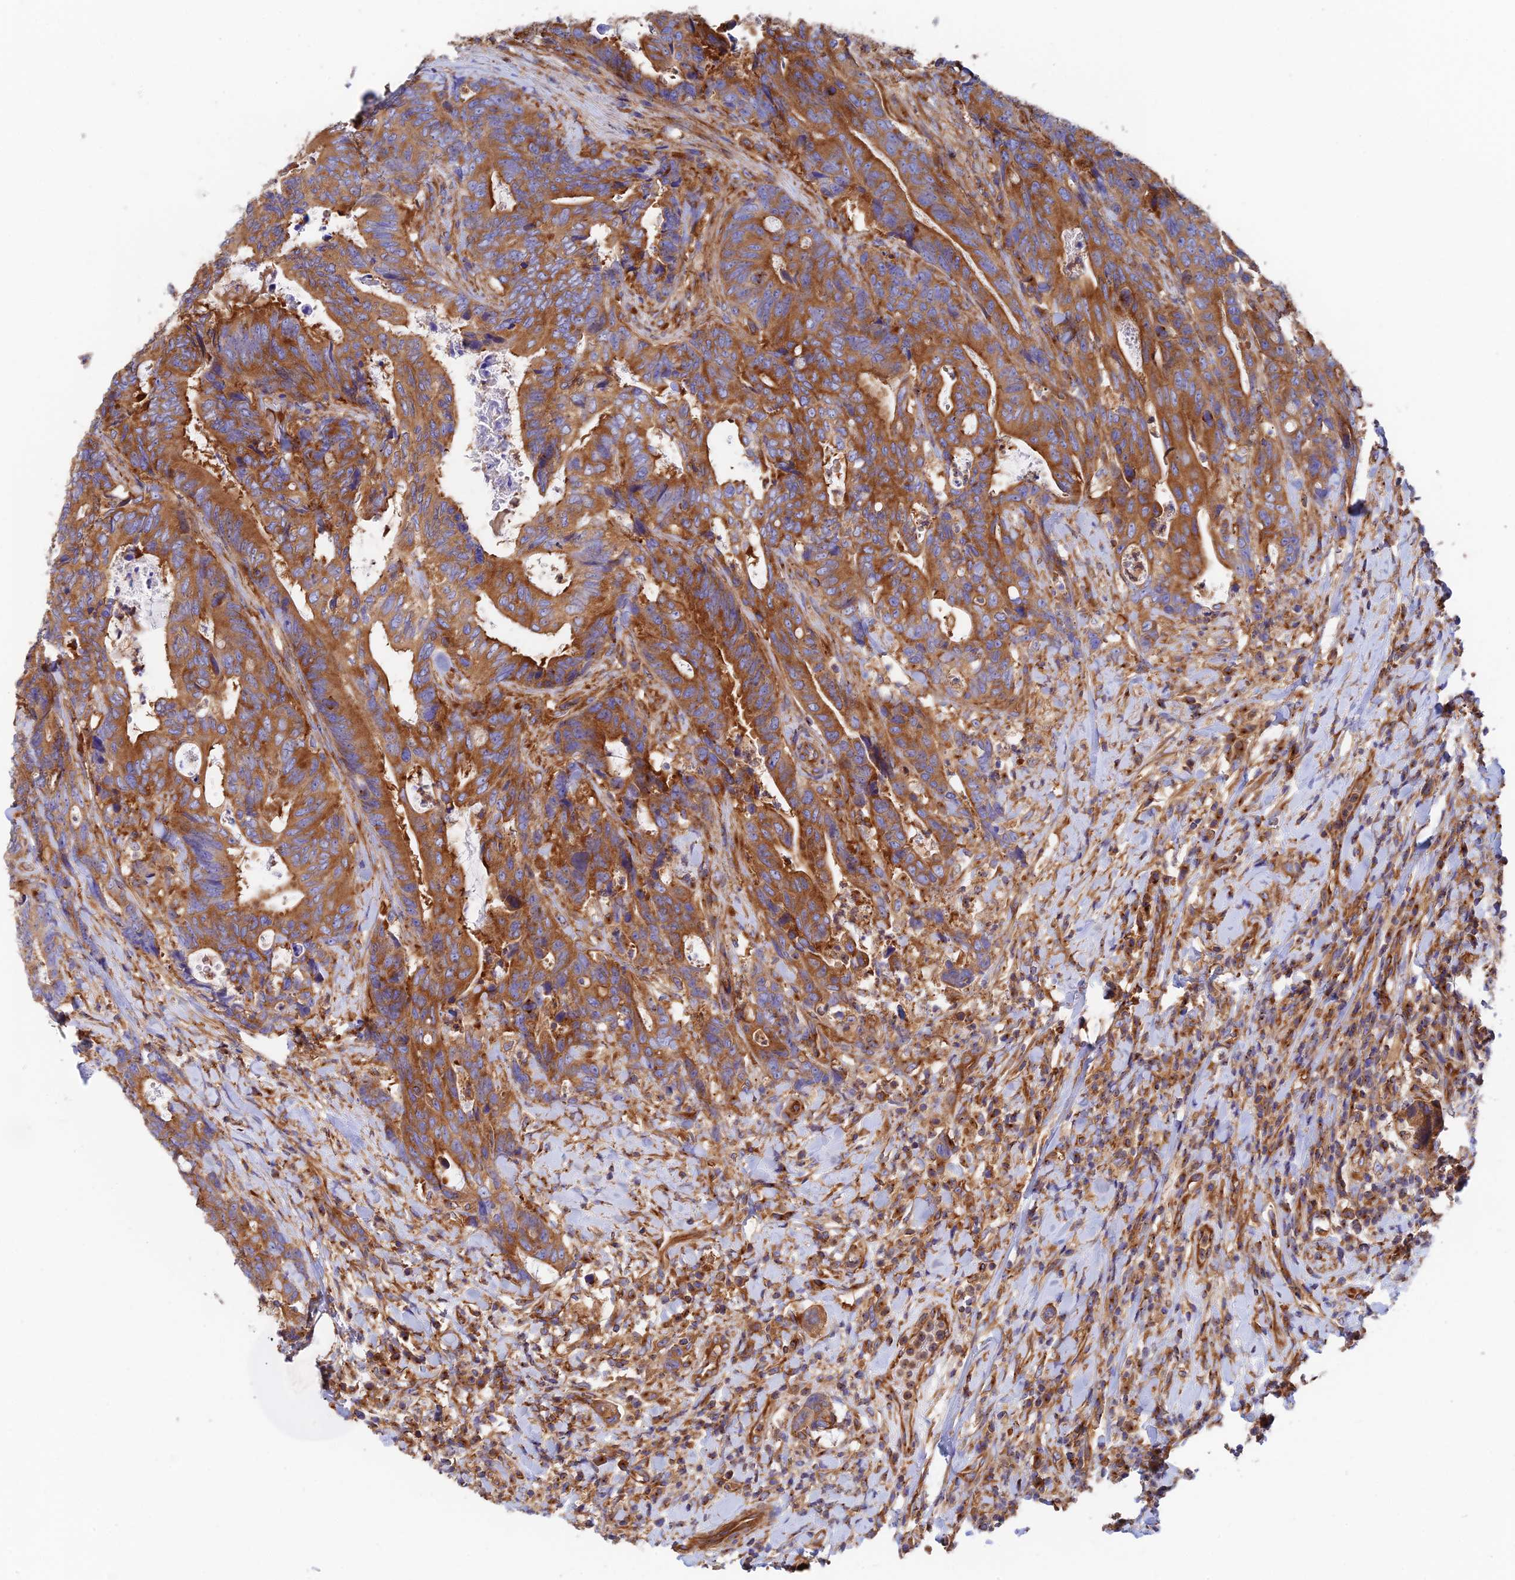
{"staining": {"intensity": "strong", "quantity": ">75%", "location": "cytoplasmic/membranous"}, "tissue": "colorectal cancer", "cell_type": "Tumor cells", "image_type": "cancer", "snomed": [{"axis": "morphology", "description": "Adenocarcinoma, NOS"}, {"axis": "topography", "description": "Colon"}], "caption": "Protein expression analysis of human colorectal cancer (adenocarcinoma) reveals strong cytoplasmic/membranous positivity in about >75% of tumor cells. (IHC, brightfield microscopy, high magnification).", "gene": "DCTN2", "patient": {"sex": "female", "age": 82}}